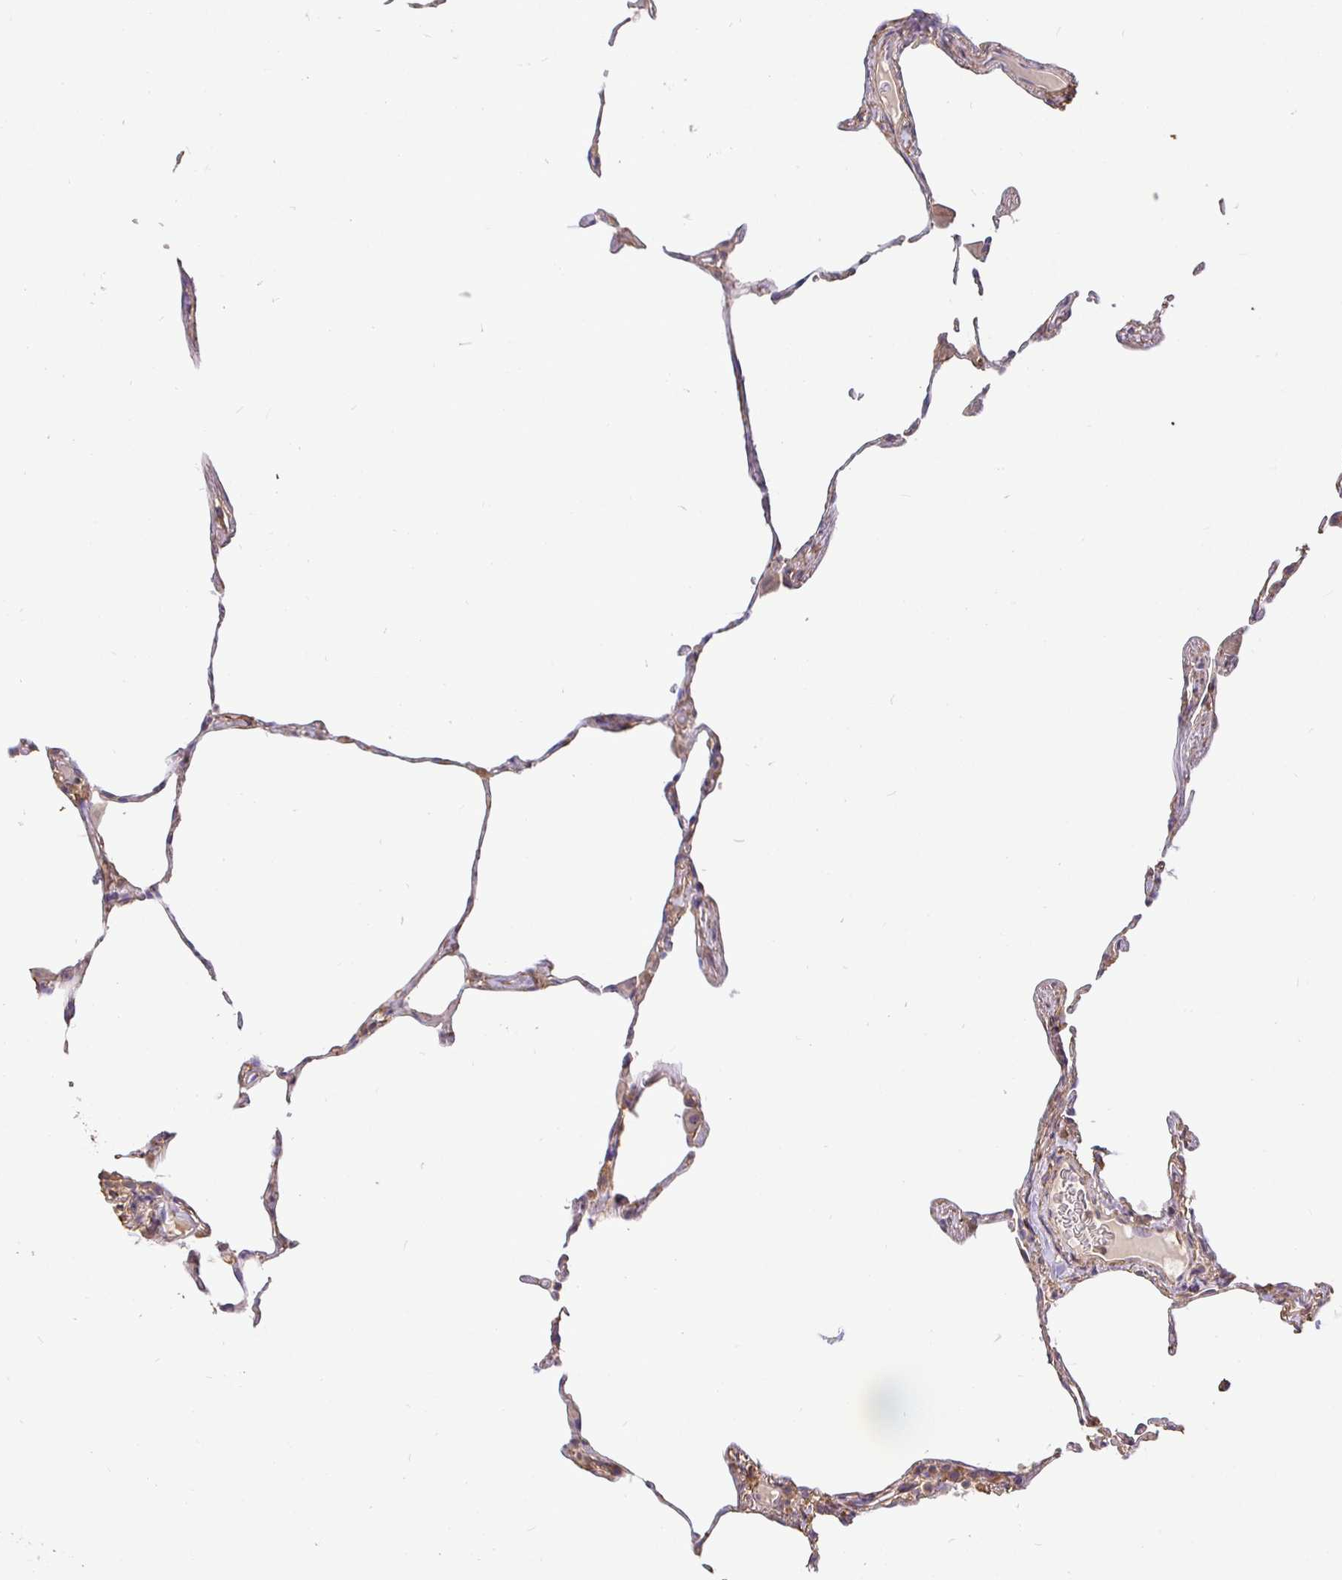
{"staining": {"intensity": "weak", "quantity": "25%-75%", "location": "cytoplasmic/membranous"}, "tissue": "lung", "cell_type": "Alveolar cells", "image_type": "normal", "snomed": [{"axis": "morphology", "description": "Normal tissue, NOS"}, {"axis": "topography", "description": "Lung"}], "caption": "A photomicrograph of lung stained for a protein reveals weak cytoplasmic/membranous brown staining in alveolar cells.", "gene": "MAPK8IP3", "patient": {"sex": "female", "age": 57}}